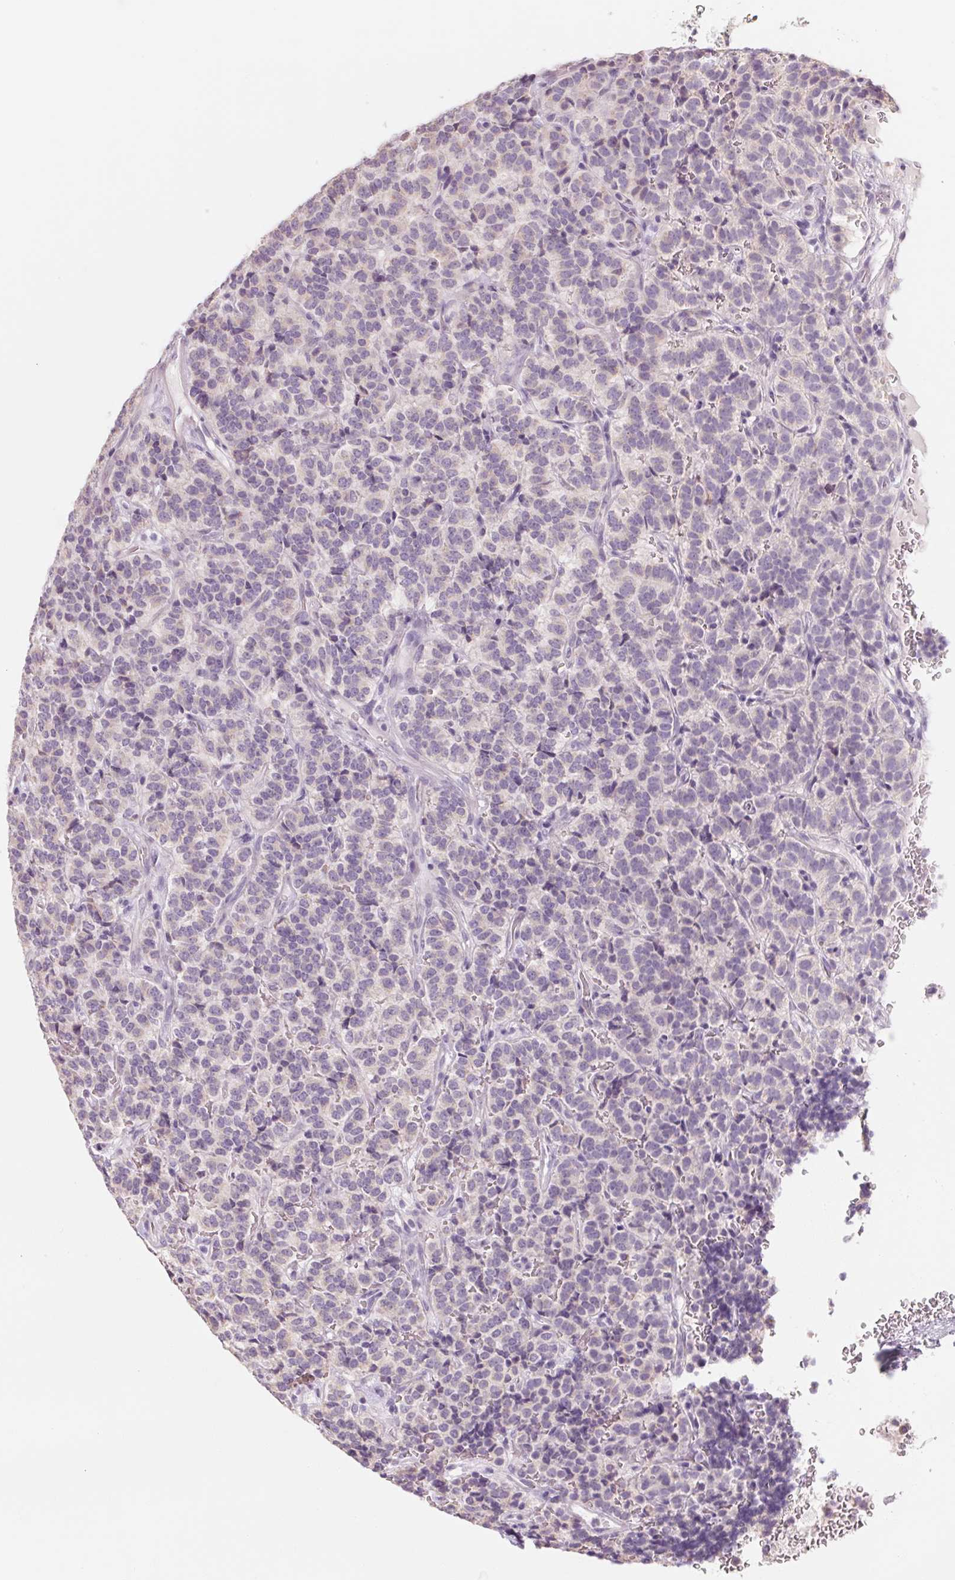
{"staining": {"intensity": "negative", "quantity": "none", "location": "none"}, "tissue": "carcinoid", "cell_type": "Tumor cells", "image_type": "cancer", "snomed": [{"axis": "morphology", "description": "Carcinoid, malignant, NOS"}, {"axis": "topography", "description": "Pancreas"}], "caption": "This micrograph is of carcinoid (malignant) stained with immunohistochemistry to label a protein in brown with the nuclei are counter-stained blue. There is no positivity in tumor cells.", "gene": "POU1F1", "patient": {"sex": "male", "age": 36}}